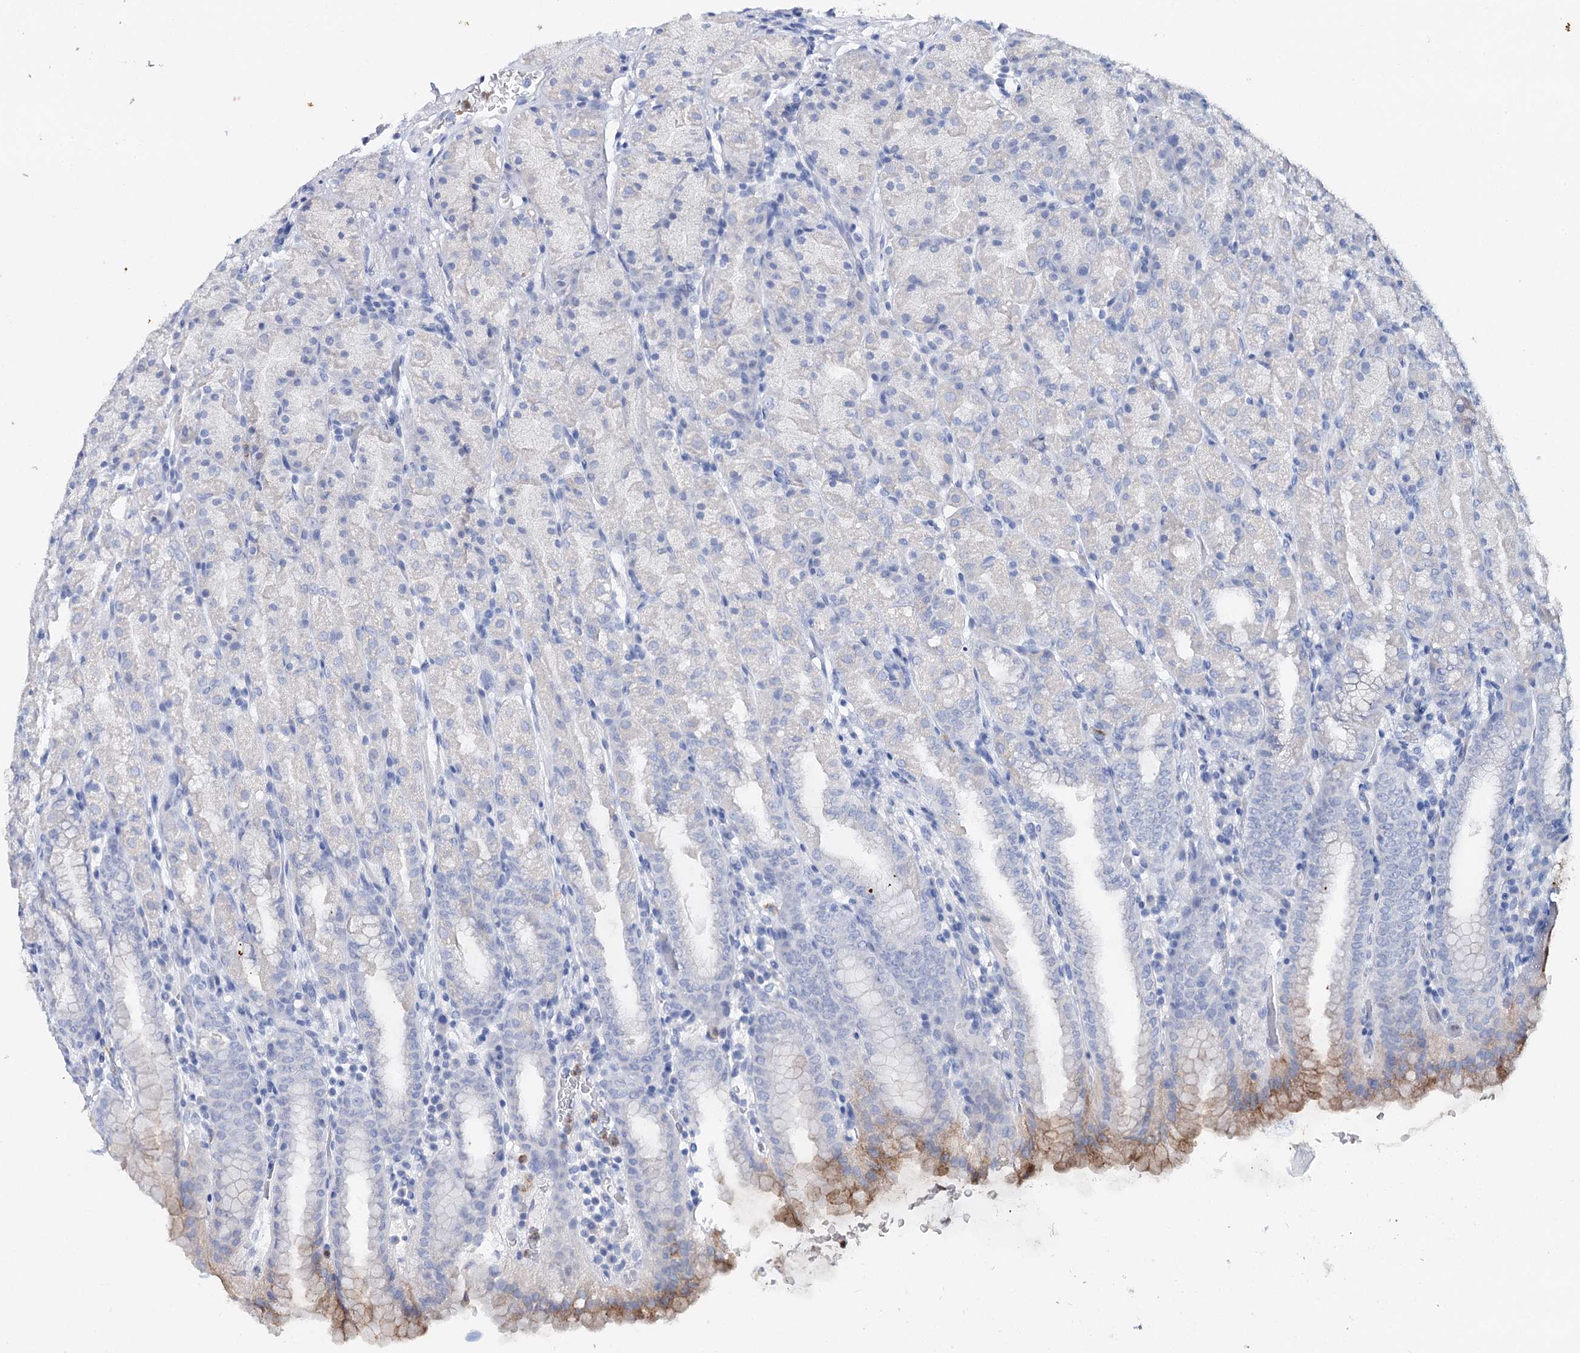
{"staining": {"intensity": "moderate", "quantity": "<25%", "location": "cytoplasmic/membranous,nuclear"}, "tissue": "stomach", "cell_type": "Glandular cells", "image_type": "normal", "snomed": [{"axis": "morphology", "description": "Normal tissue, NOS"}, {"axis": "topography", "description": "Stomach, upper"}], "caption": "This photomicrograph displays IHC staining of normal human stomach, with low moderate cytoplasmic/membranous,nuclear staining in about <25% of glandular cells.", "gene": "CEACAM8", "patient": {"sex": "male", "age": 68}}